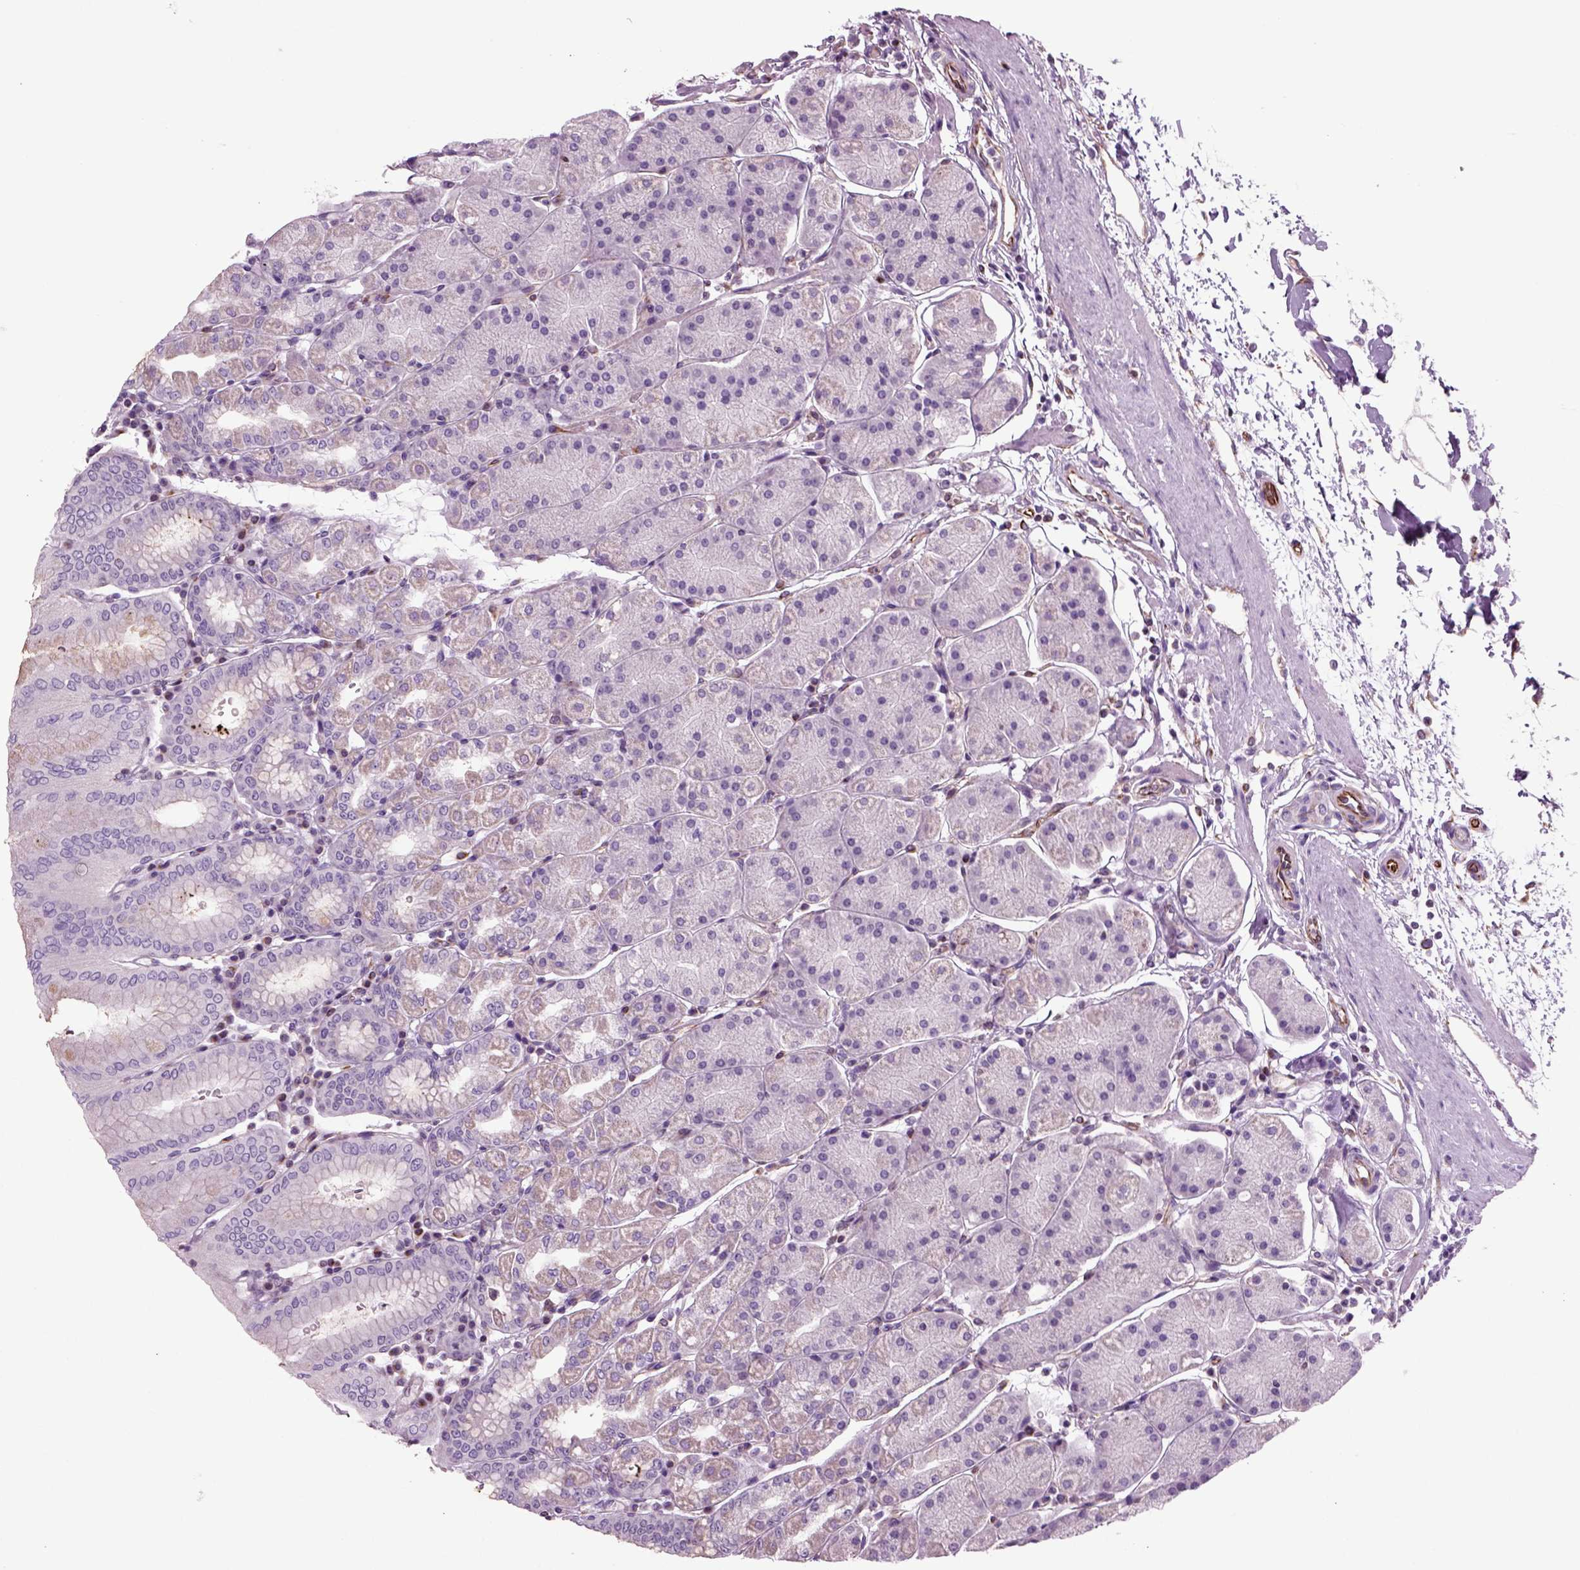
{"staining": {"intensity": "weak", "quantity": "<25%", "location": "cytoplasmic/membranous"}, "tissue": "stomach", "cell_type": "Glandular cells", "image_type": "normal", "snomed": [{"axis": "morphology", "description": "Normal tissue, NOS"}, {"axis": "topography", "description": "Stomach"}], "caption": "This is an immunohistochemistry micrograph of unremarkable human stomach. There is no positivity in glandular cells.", "gene": "ACER3", "patient": {"sex": "male", "age": 54}}